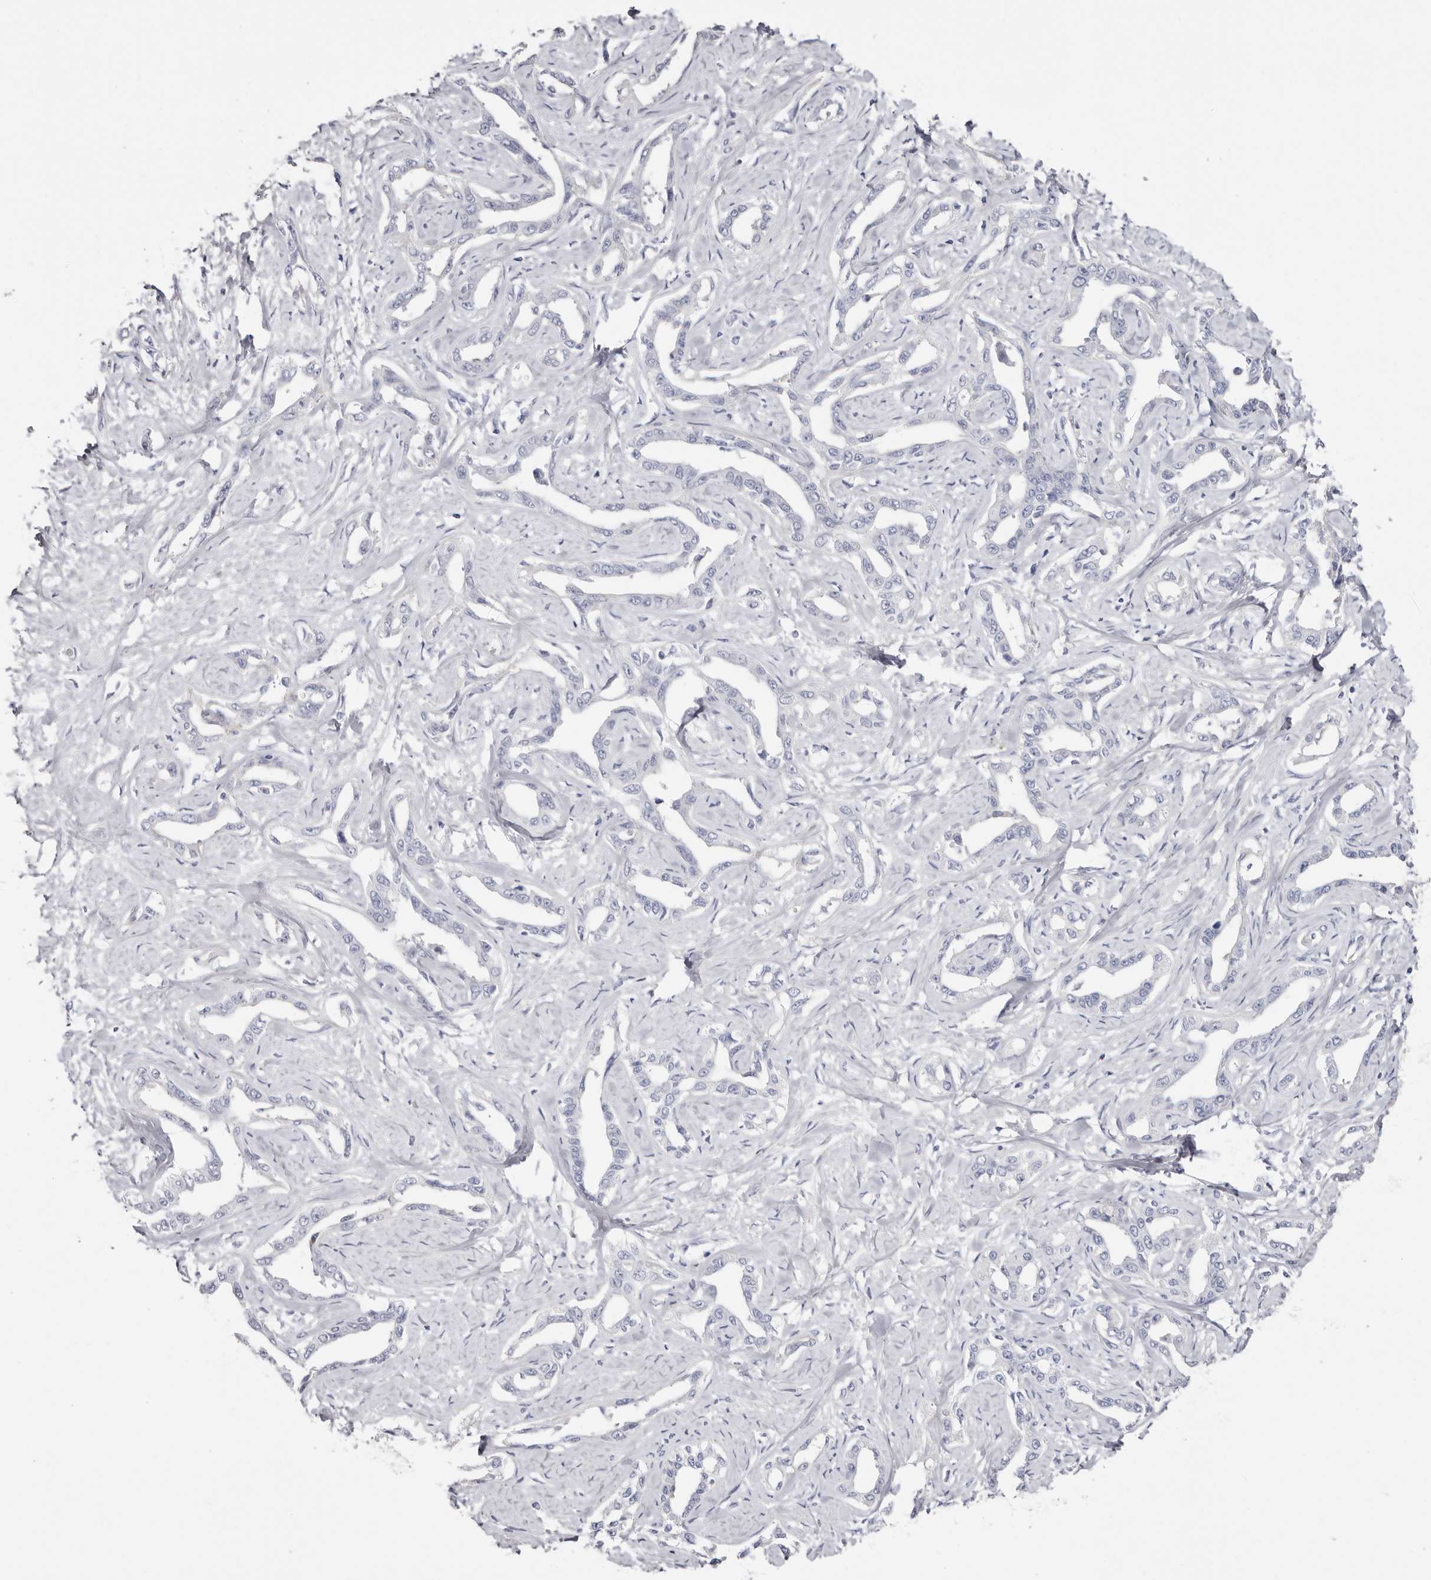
{"staining": {"intensity": "negative", "quantity": "none", "location": "none"}, "tissue": "liver cancer", "cell_type": "Tumor cells", "image_type": "cancer", "snomed": [{"axis": "morphology", "description": "Cholangiocarcinoma"}, {"axis": "topography", "description": "Liver"}], "caption": "A high-resolution image shows immunohistochemistry staining of liver cancer, which demonstrates no significant staining in tumor cells.", "gene": "RSPO2", "patient": {"sex": "male", "age": 59}}